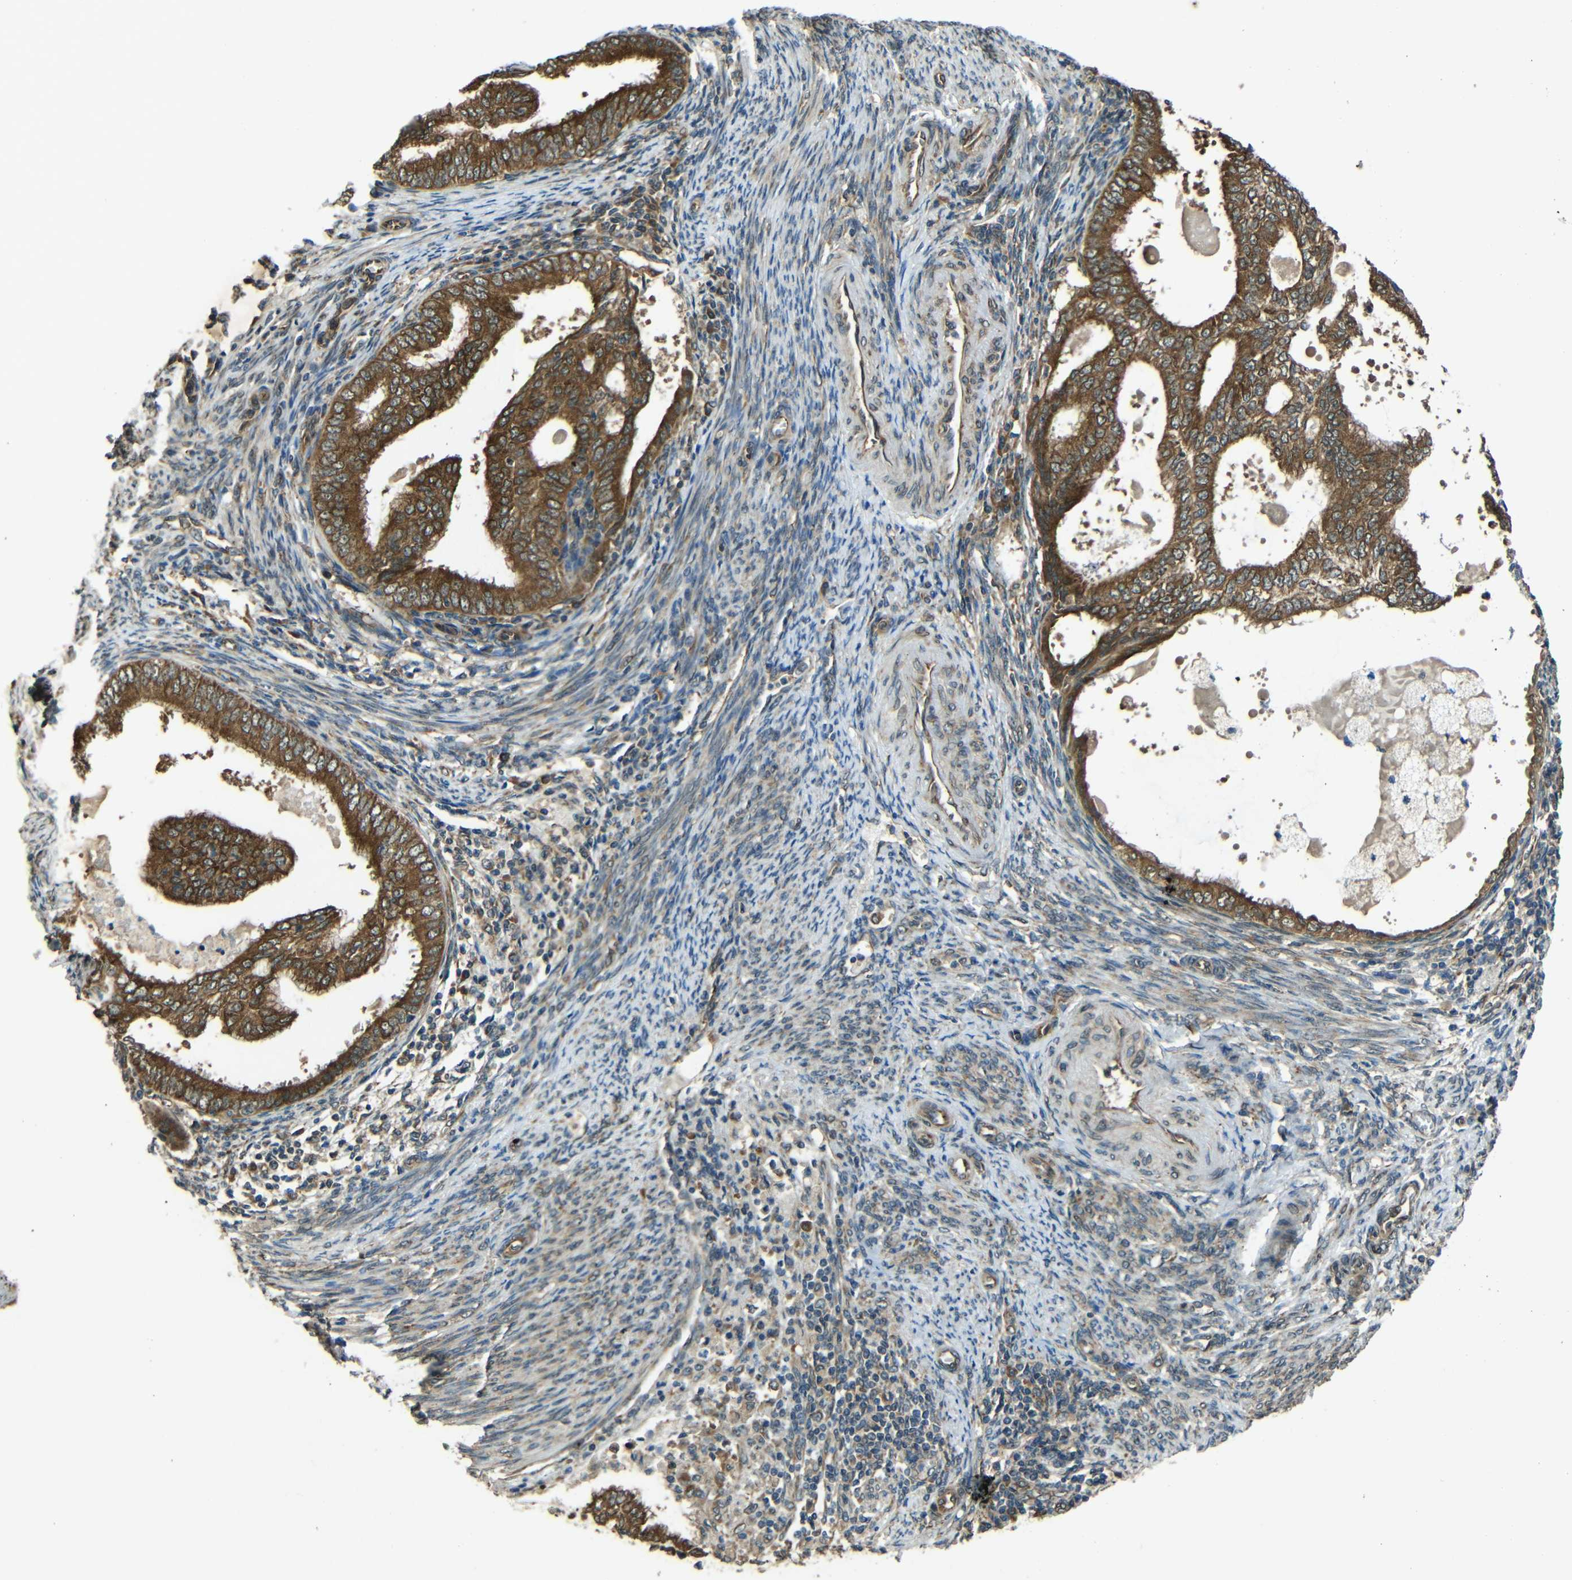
{"staining": {"intensity": "strong", "quantity": ">75%", "location": "cytoplasmic/membranous"}, "tissue": "endometrial cancer", "cell_type": "Tumor cells", "image_type": "cancer", "snomed": [{"axis": "morphology", "description": "Adenocarcinoma, NOS"}, {"axis": "topography", "description": "Endometrium"}], "caption": "A histopathology image of endometrial adenocarcinoma stained for a protein displays strong cytoplasmic/membranous brown staining in tumor cells. Nuclei are stained in blue.", "gene": "VAPB", "patient": {"sex": "female", "age": 58}}